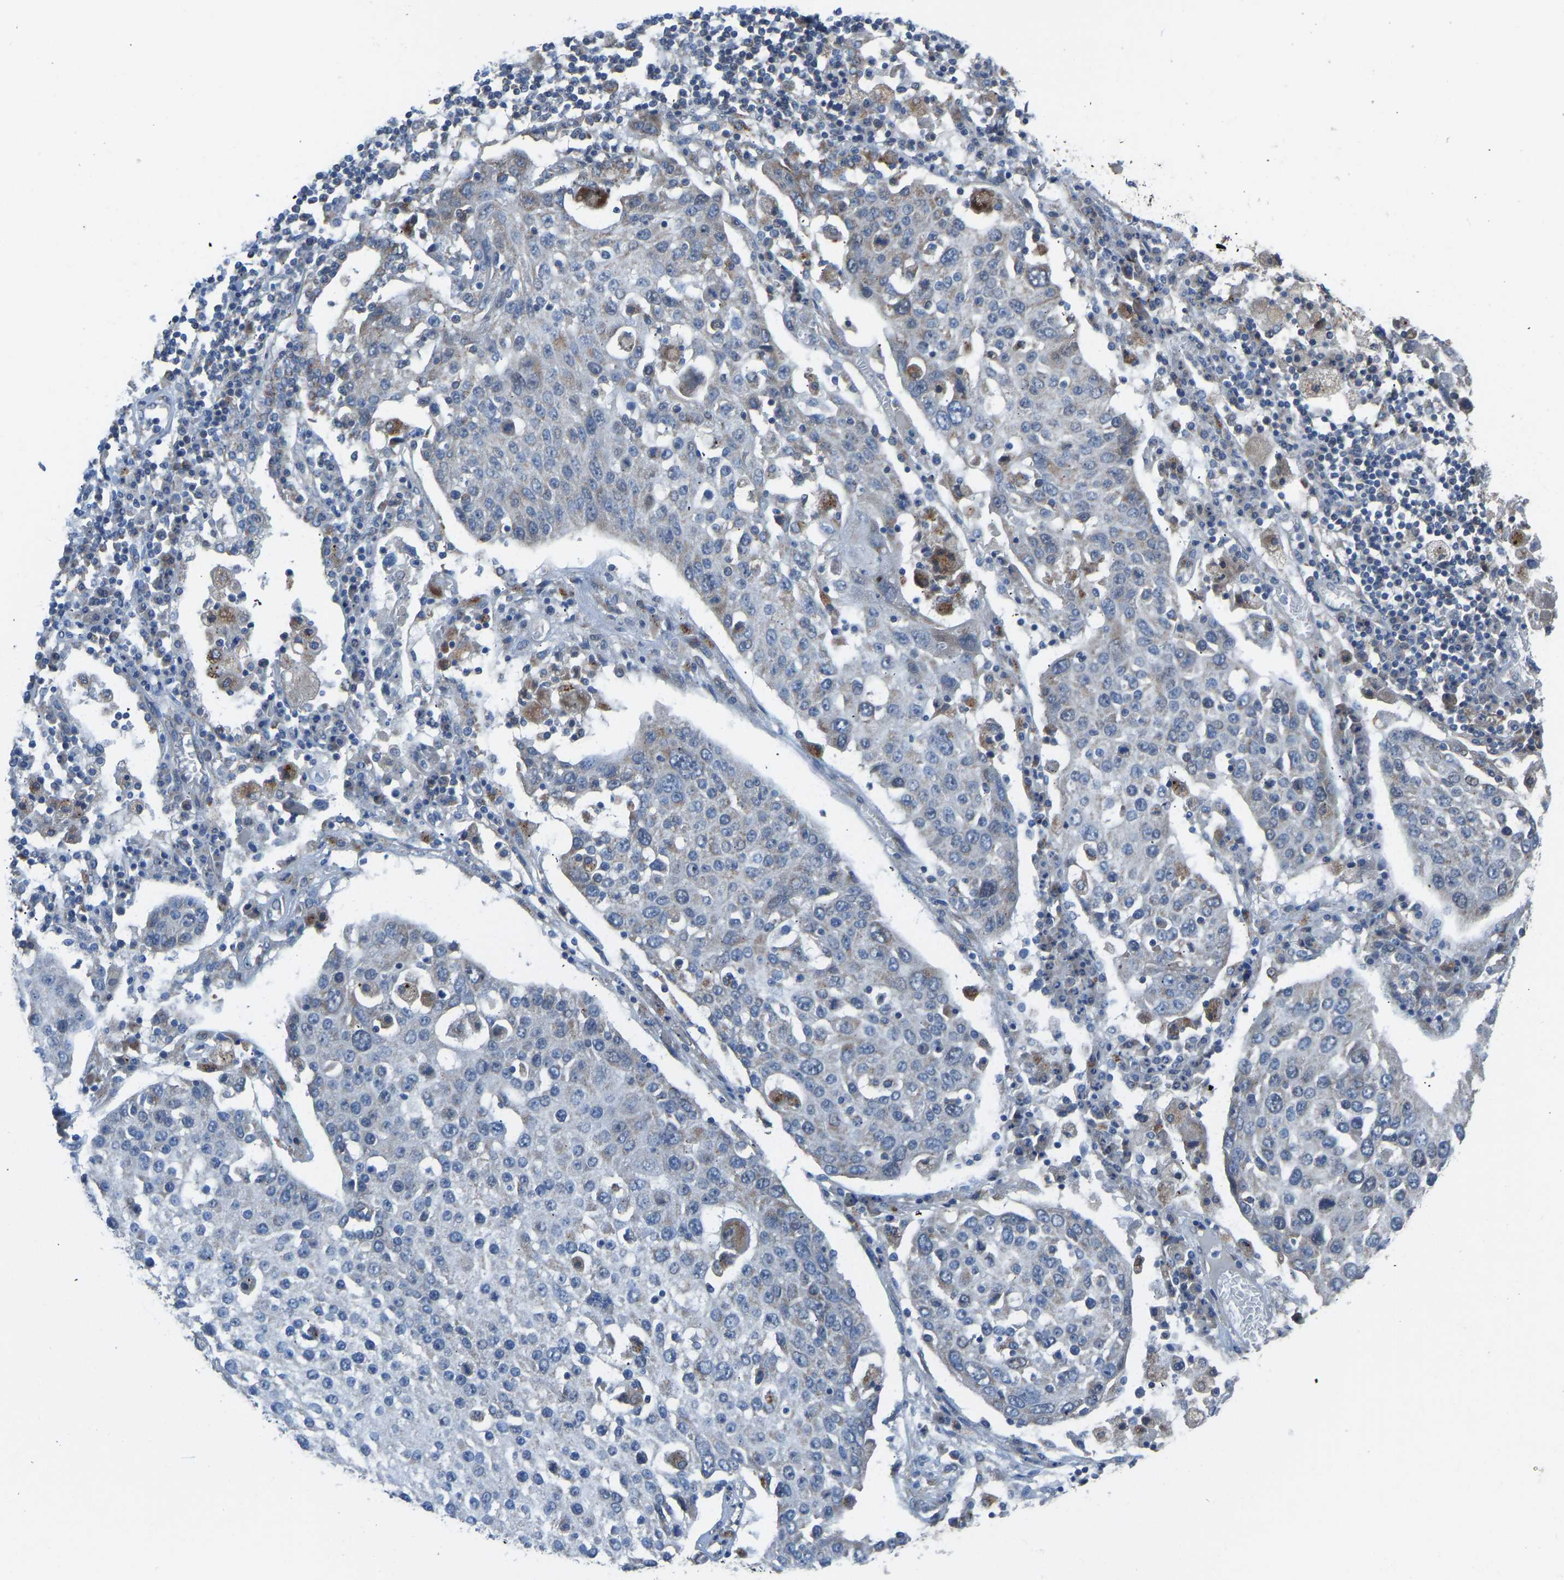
{"staining": {"intensity": "negative", "quantity": "none", "location": "none"}, "tissue": "lung cancer", "cell_type": "Tumor cells", "image_type": "cancer", "snomed": [{"axis": "morphology", "description": "Squamous cell carcinoma, NOS"}, {"axis": "topography", "description": "Lung"}], "caption": "DAB immunohistochemical staining of human lung cancer demonstrates no significant staining in tumor cells.", "gene": "SMIM20", "patient": {"sex": "male", "age": 65}}